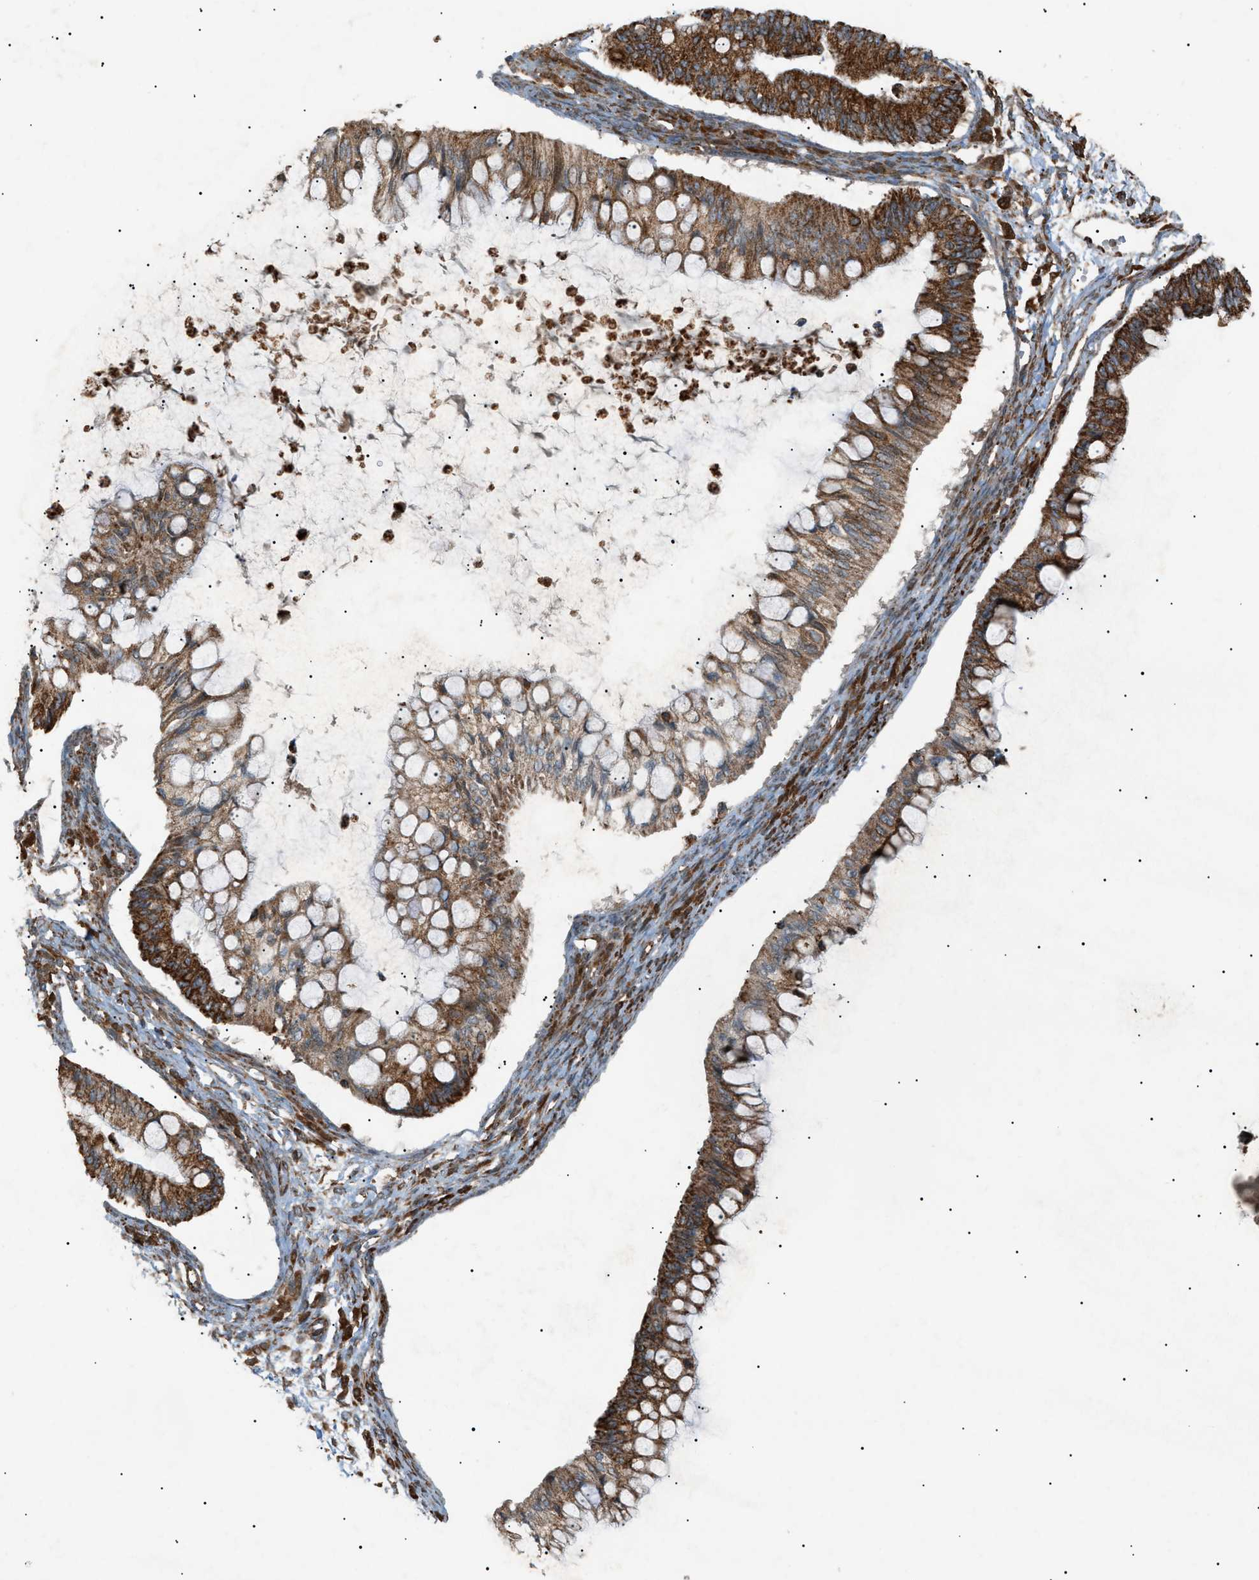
{"staining": {"intensity": "strong", "quantity": ">75%", "location": "cytoplasmic/membranous"}, "tissue": "ovarian cancer", "cell_type": "Tumor cells", "image_type": "cancer", "snomed": [{"axis": "morphology", "description": "Cystadenocarcinoma, mucinous, NOS"}, {"axis": "topography", "description": "Ovary"}], "caption": "DAB (3,3'-diaminobenzidine) immunohistochemical staining of human ovarian cancer (mucinous cystadenocarcinoma) exhibits strong cytoplasmic/membranous protein positivity in about >75% of tumor cells.", "gene": "C1GALT1C1", "patient": {"sex": "female", "age": 57}}